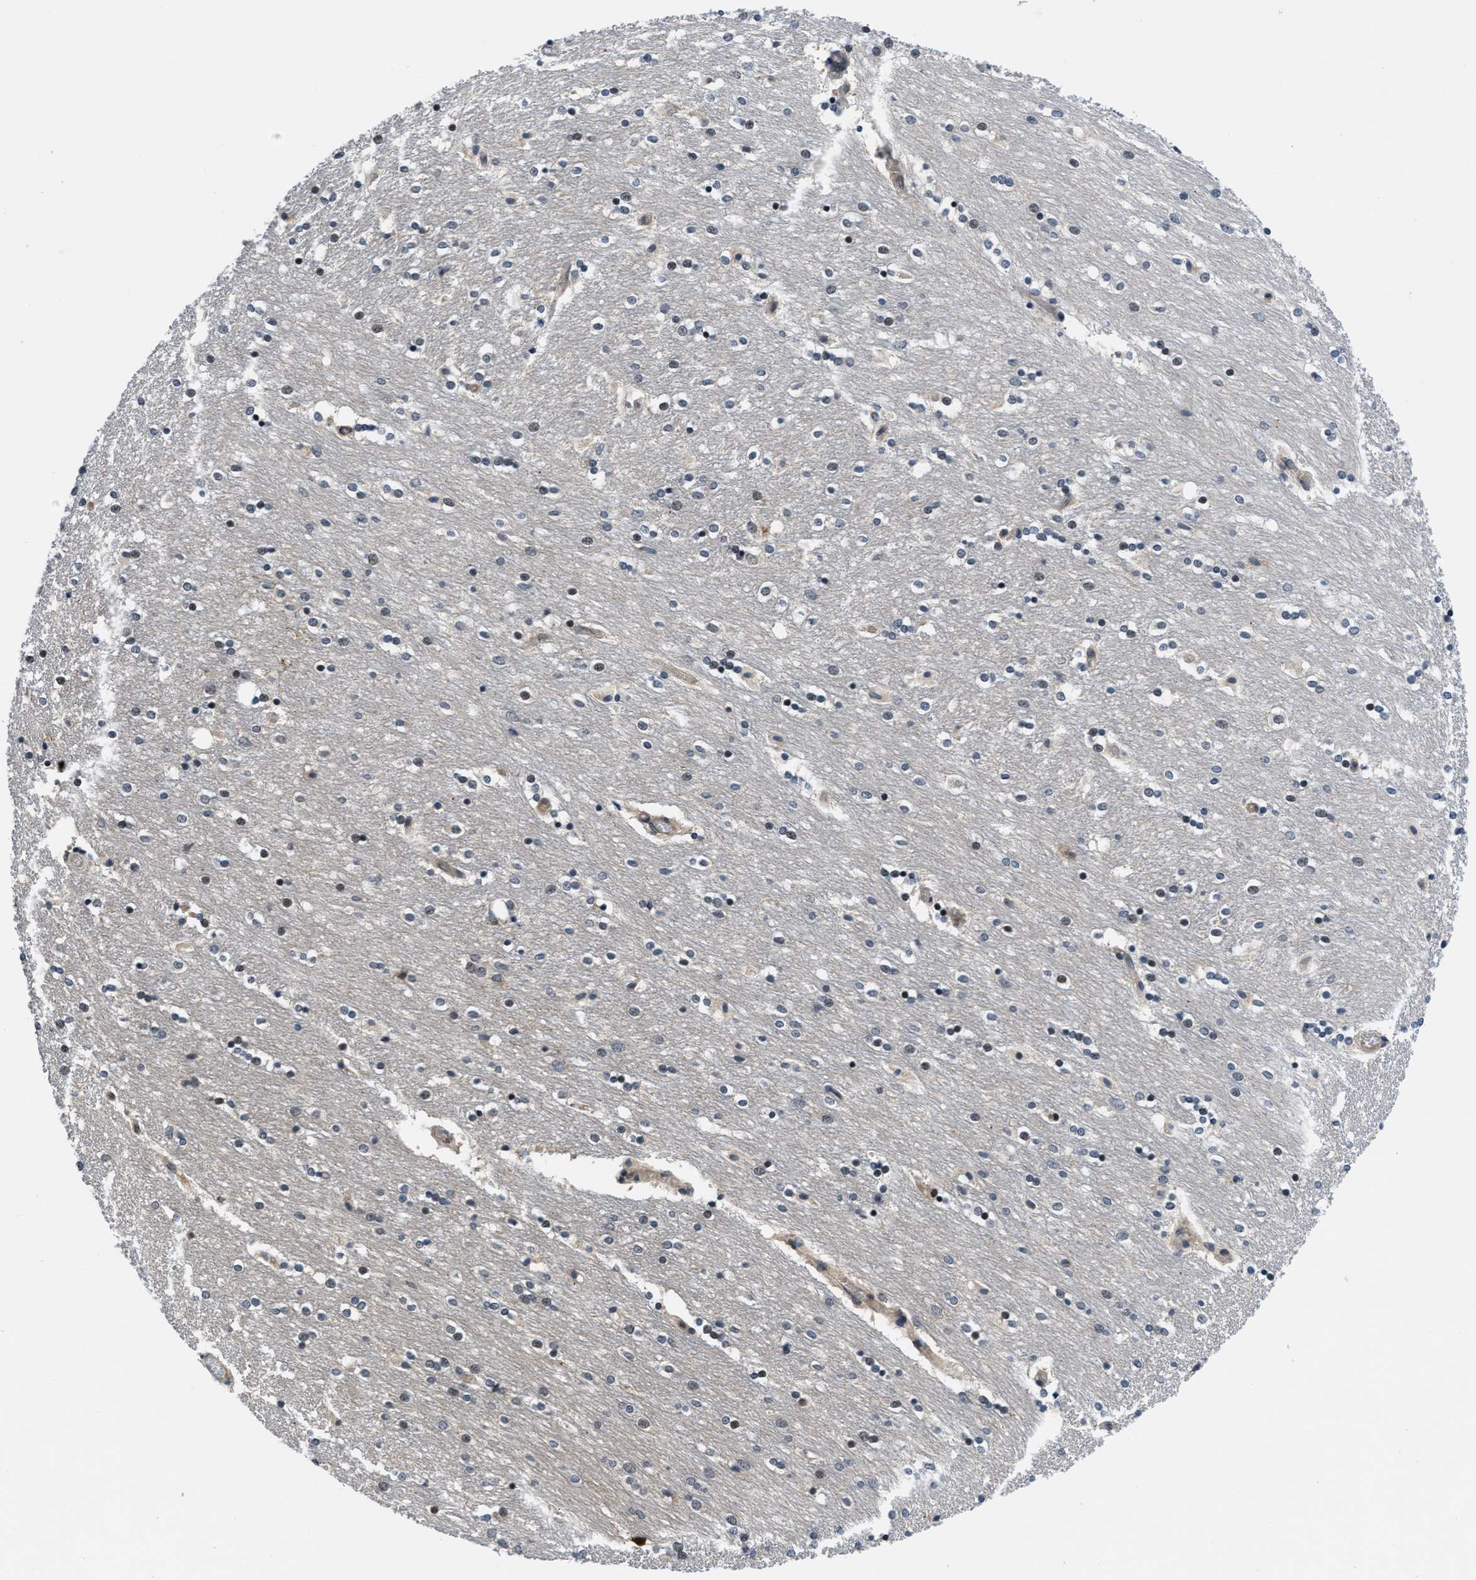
{"staining": {"intensity": "weak", "quantity": "<25%", "location": "cytoplasmic/membranous,nuclear"}, "tissue": "caudate", "cell_type": "Glial cells", "image_type": "normal", "snomed": [{"axis": "morphology", "description": "Normal tissue, NOS"}, {"axis": "topography", "description": "Lateral ventricle wall"}], "caption": "DAB immunohistochemical staining of normal caudate demonstrates no significant positivity in glial cells.", "gene": "SETD5", "patient": {"sex": "female", "age": 54}}